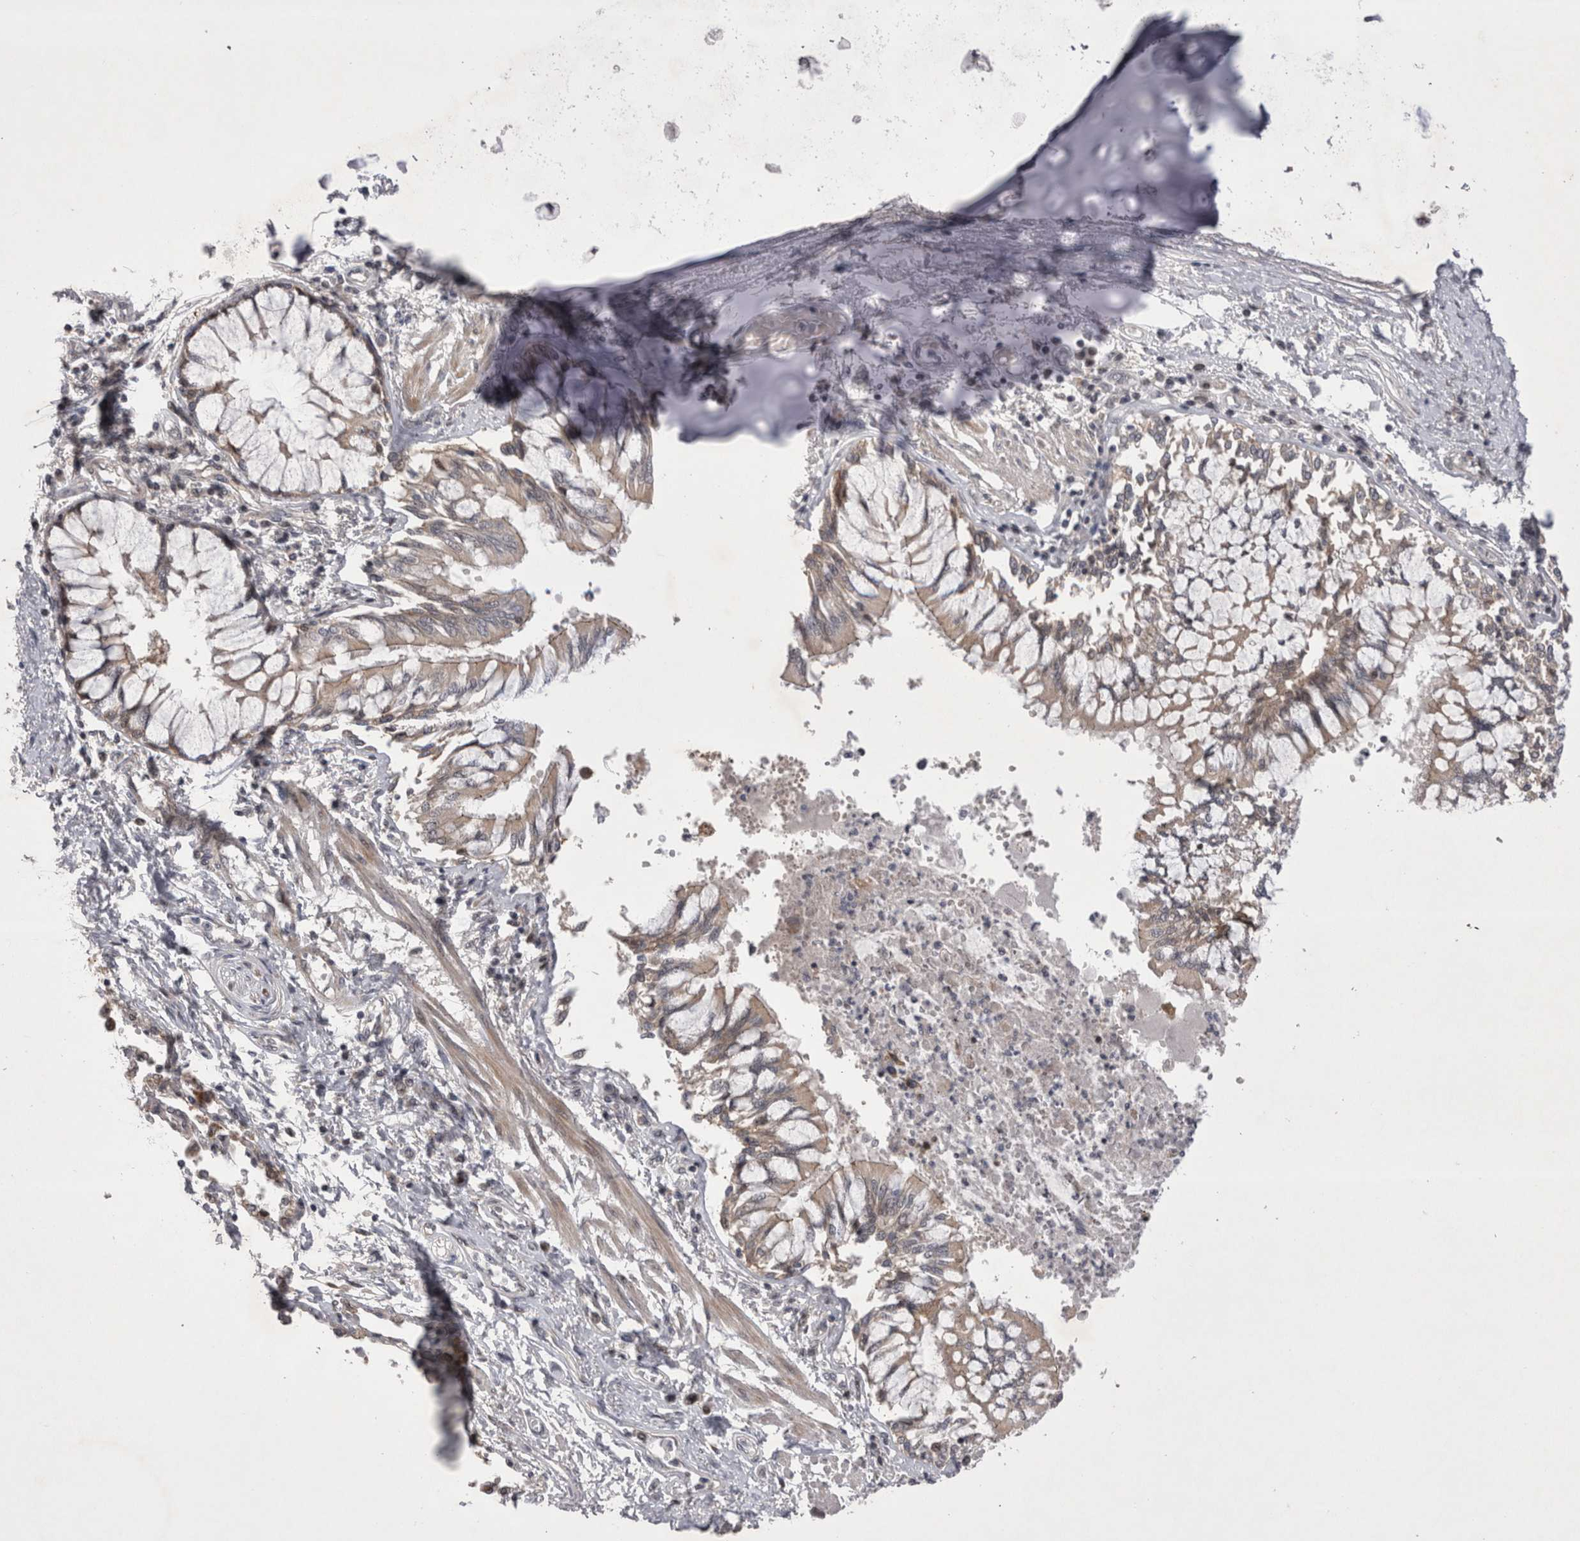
{"staining": {"intensity": "weak", "quantity": ">75%", "location": "cytoplasmic/membranous"}, "tissue": "bronchus", "cell_type": "Respiratory epithelial cells", "image_type": "normal", "snomed": [{"axis": "morphology", "description": "Normal tissue, NOS"}, {"axis": "topography", "description": "Cartilage tissue"}, {"axis": "topography", "description": "Bronchus"}, {"axis": "topography", "description": "Lung"}], "caption": "Protein positivity by IHC displays weak cytoplasmic/membranous positivity in approximately >75% of respiratory epithelial cells in unremarkable bronchus. (DAB IHC with brightfield microscopy, high magnification).", "gene": "NENF", "patient": {"sex": "female", "age": 49}}